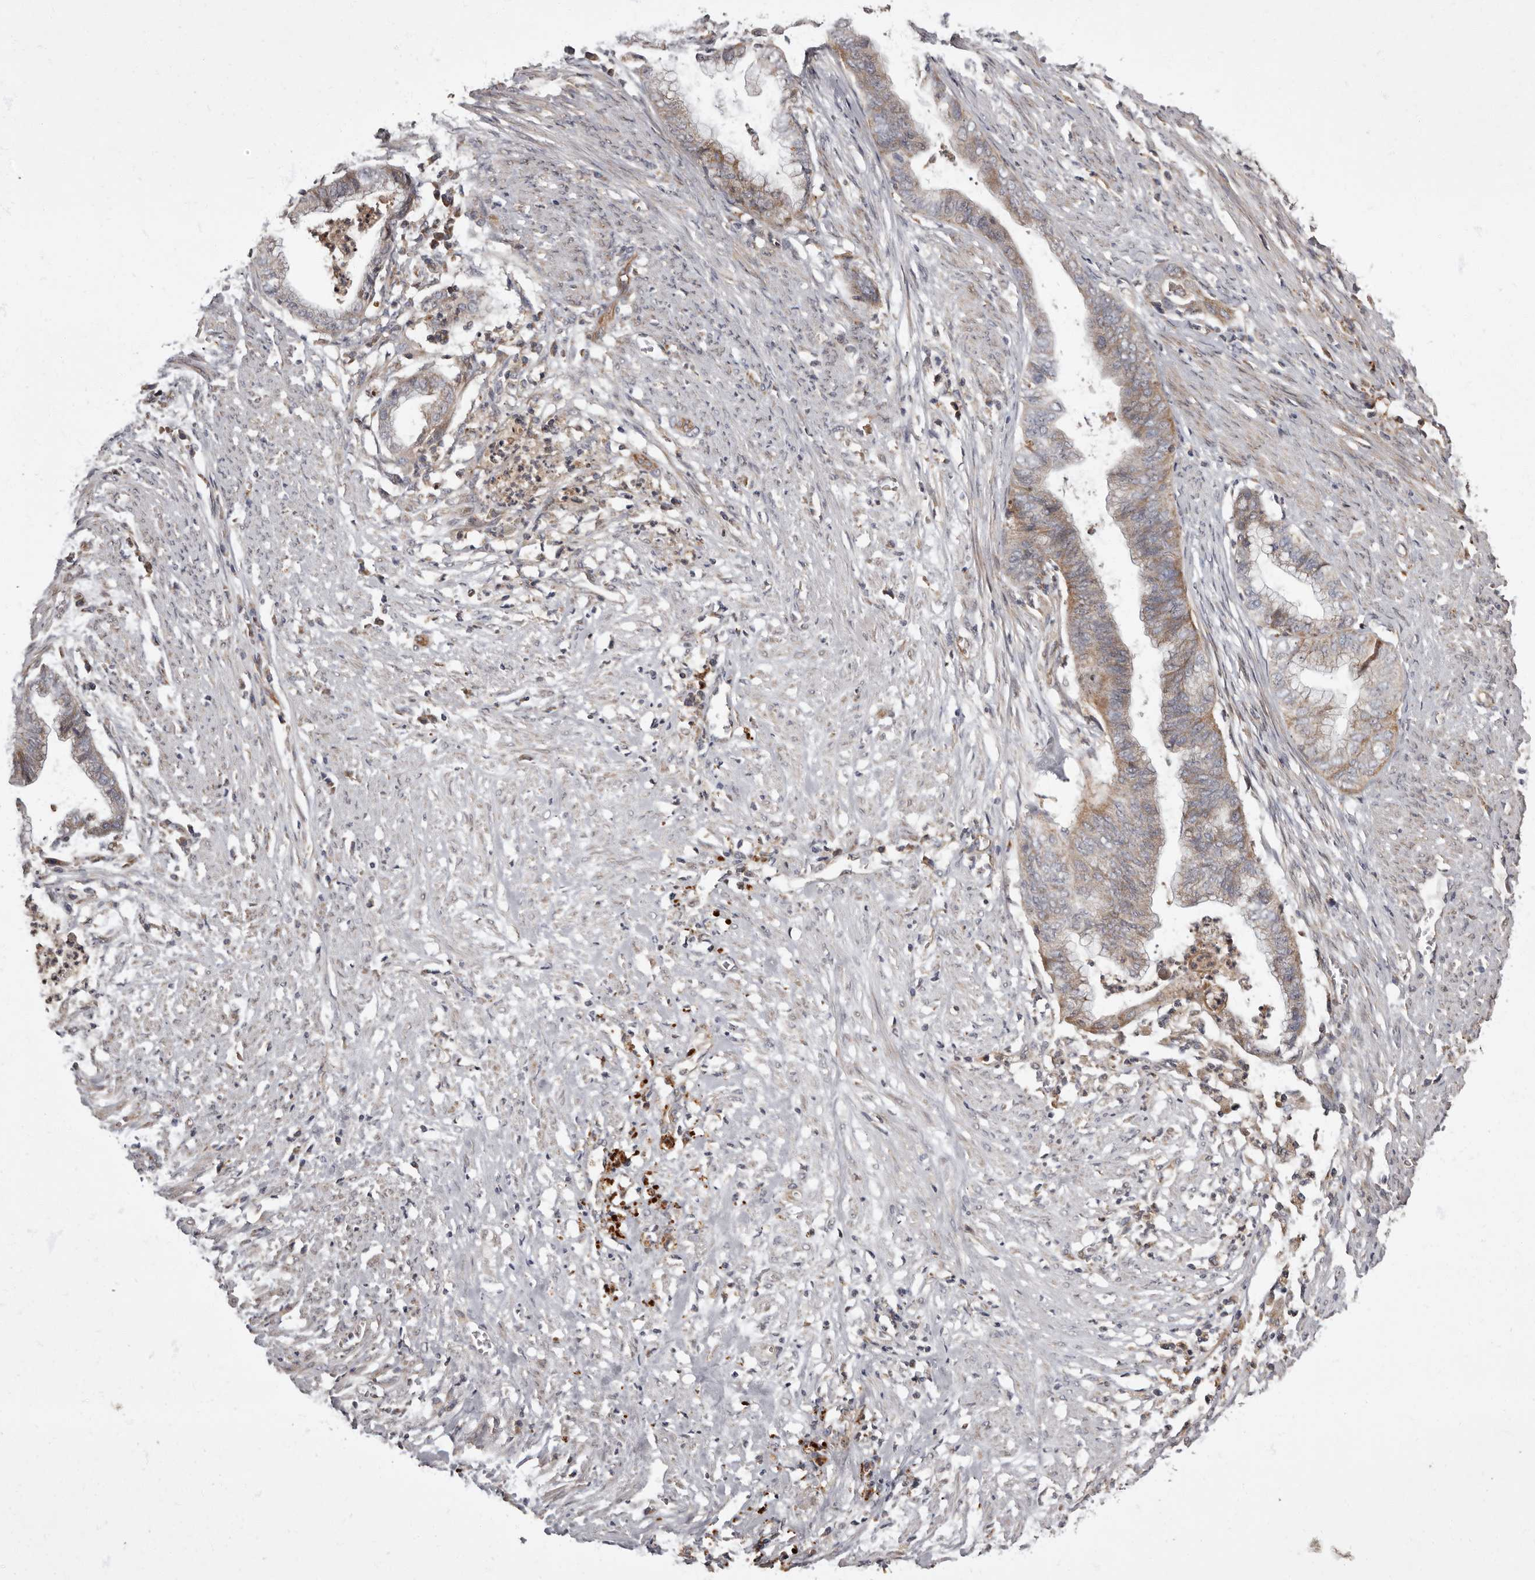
{"staining": {"intensity": "weak", "quantity": "25%-75%", "location": "cytoplasmic/membranous"}, "tissue": "endometrial cancer", "cell_type": "Tumor cells", "image_type": "cancer", "snomed": [{"axis": "morphology", "description": "Necrosis, NOS"}, {"axis": "morphology", "description": "Adenocarcinoma, NOS"}, {"axis": "topography", "description": "Endometrium"}], "caption": "Brown immunohistochemical staining in human adenocarcinoma (endometrial) displays weak cytoplasmic/membranous staining in about 25%-75% of tumor cells.", "gene": "ADCY2", "patient": {"sex": "female", "age": 79}}